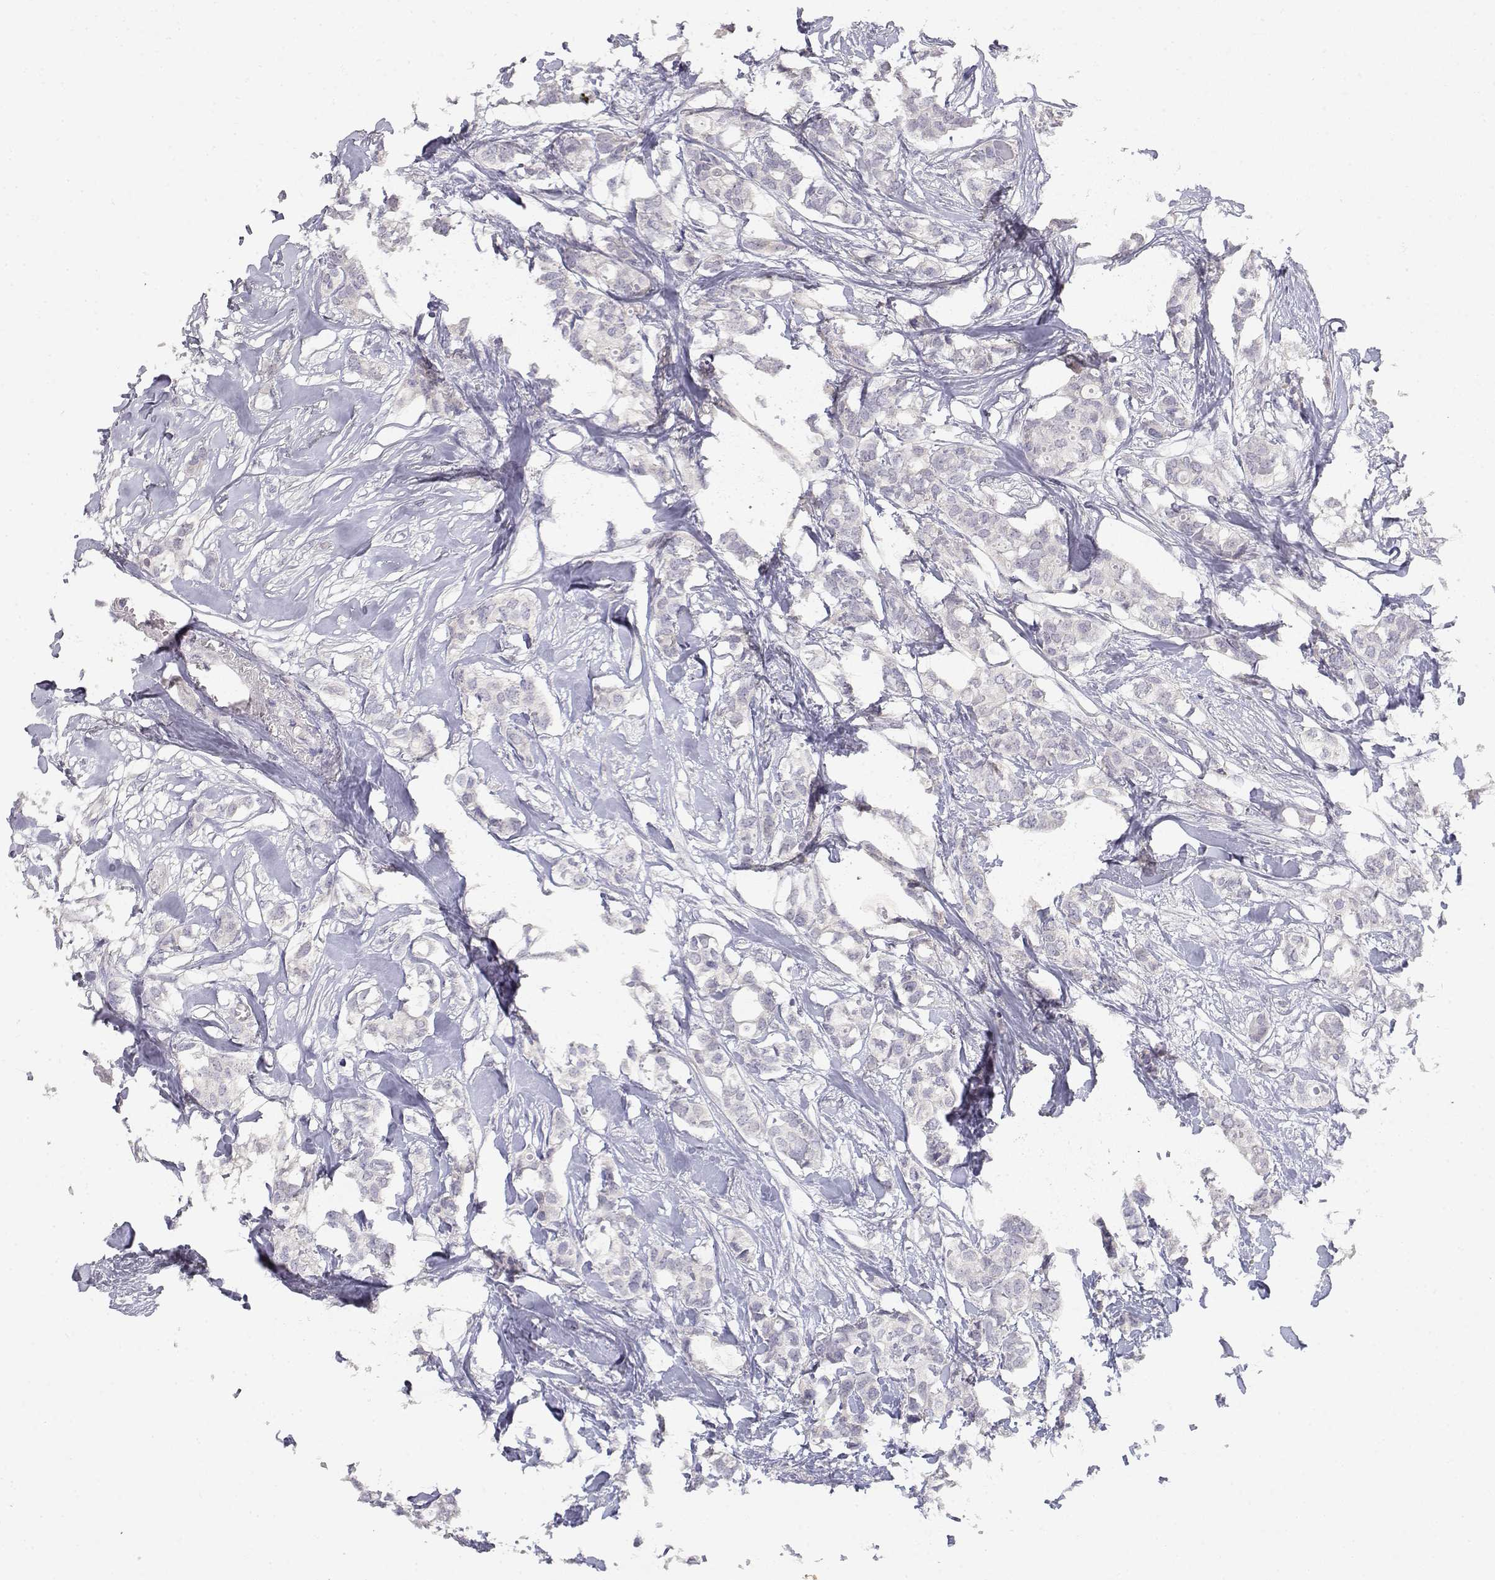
{"staining": {"intensity": "negative", "quantity": "none", "location": "none"}, "tissue": "breast cancer", "cell_type": "Tumor cells", "image_type": "cancer", "snomed": [{"axis": "morphology", "description": "Duct carcinoma"}, {"axis": "topography", "description": "Breast"}], "caption": "High magnification brightfield microscopy of breast cancer stained with DAB (3,3'-diaminobenzidine) (brown) and counterstained with hematoxylin (blue): tumor cells show no significant expression.", "gene": "ADA", "patient": {"sex": "female", "age": 62}}